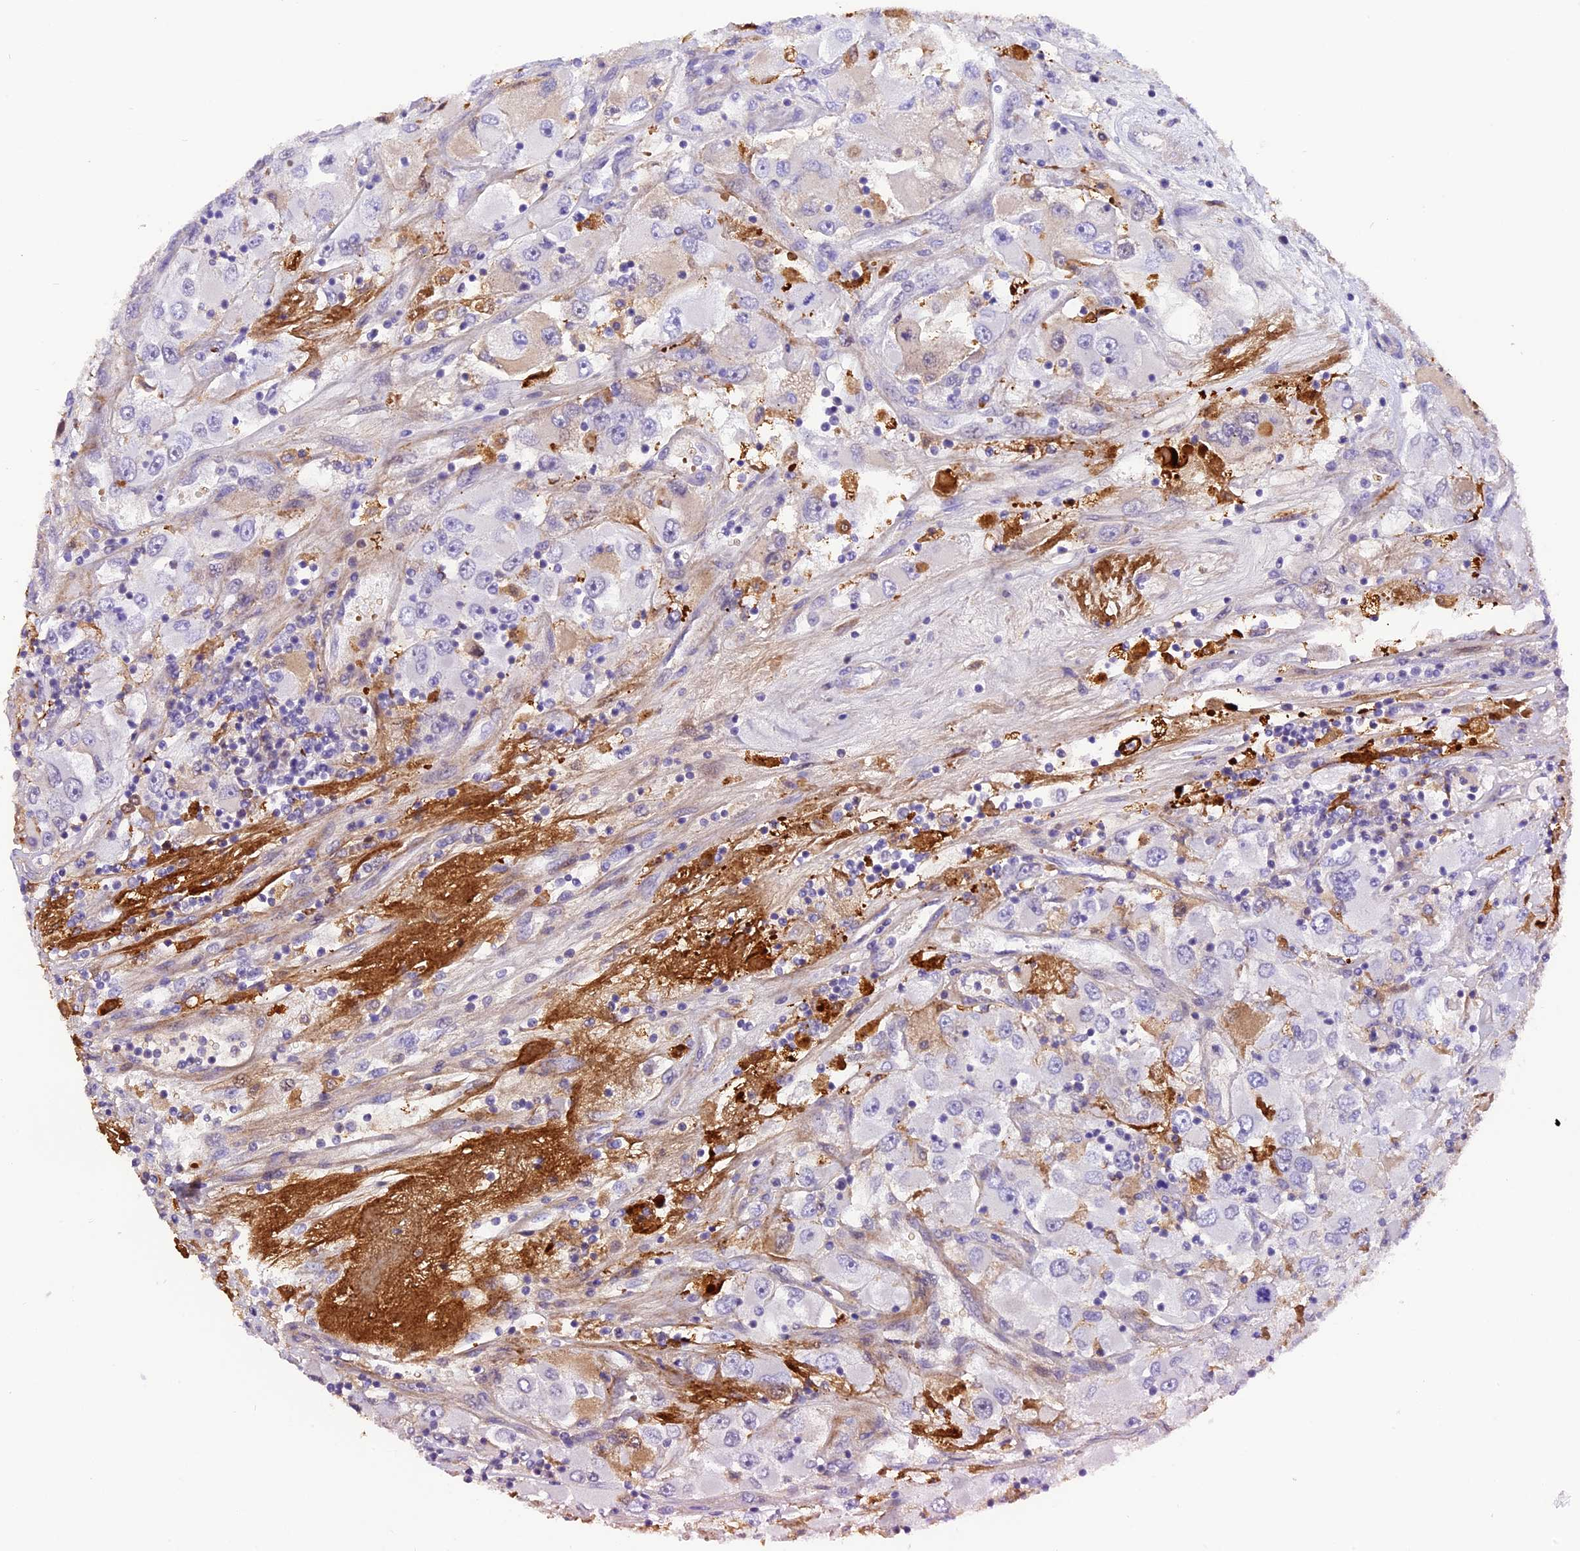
{"staining": {"intensity": "negative", "quantity": "none", "location": "none"}, "tissue": "renal cancer", "cell_type": "Tumor cells", "image_type": "cancer", "snomed": [{"axis": "morphology", "description": "Adenocarcinoma, NOS"}, {"axis": "topography", "description": "Kidney"}], "caption": "An IHC photomicrograph of renal cancer is shown. There is no staining in tumor cells of renal cancer.", "gene": "MEX3B", "patient": {"sex": "female", "age": 52}}